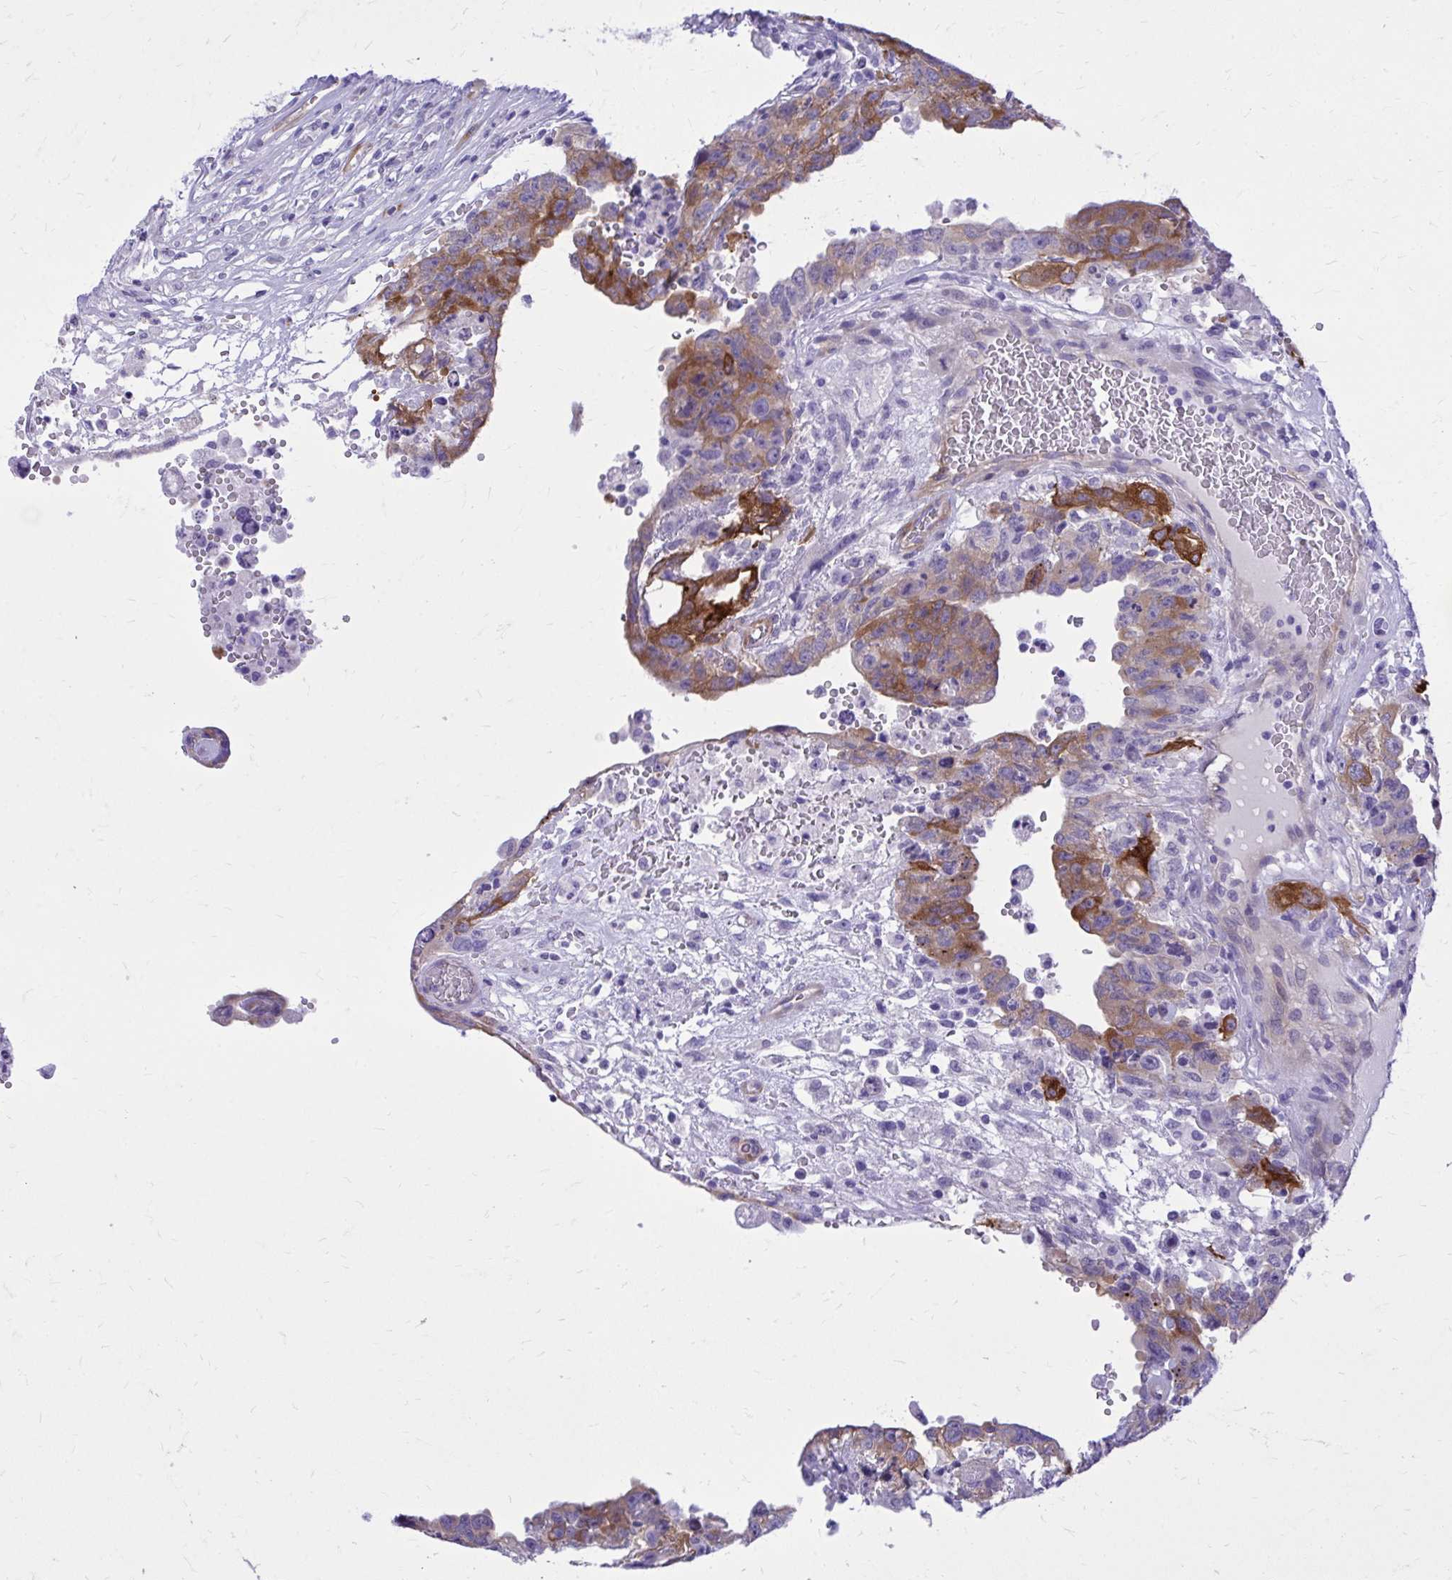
{"staining": {"intensity": "moderate", "quantity": "25%-75%", "location": "cytoplasmic/membranous"}, "tissue": "testis cancer", "cell_type": "Tumor cells", "image_type": "cancer", "snomed": [{"axis": "morphology", "description": "Carcinoma, Embryonal, NOS"}, {"axis": "topography", "description": "Testis"}], "caption": "Moderate cytoplasmic/membranous staining is present in about 25%-75% of tumor cells in embryonal carcinoma (testis).", "gene": "EPB41L1", "patient": {"sex": "male", "age": 26}}